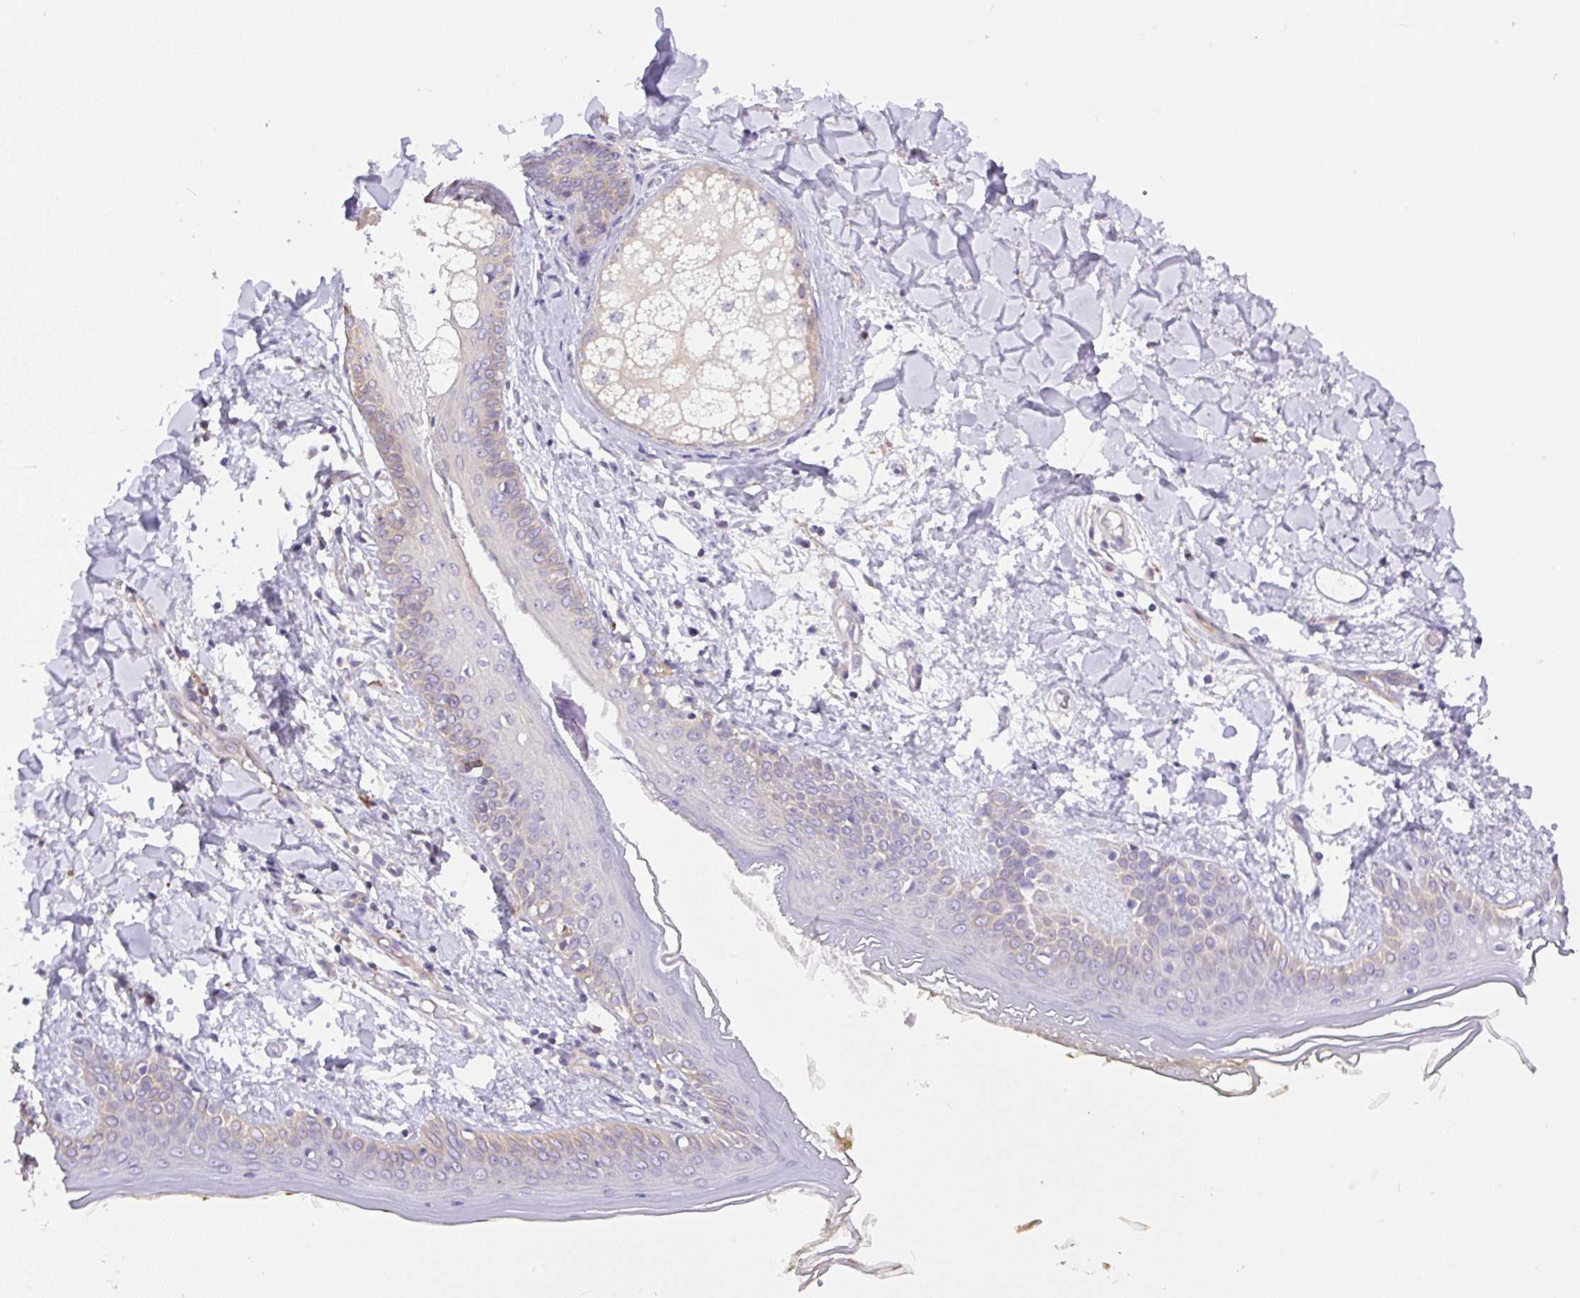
{"staining": {"intensity": "negative", "quantity": "none", "location": "none"}, "tissue": "skin", "cell_type": "Fibroblasts", "image_type": "normal", "snomed": [{"axis": "morphology", "description": "Normal tissue, NOS"}, {"axis": "topography", "description": "Skin"}], "caption": "This is an immunohistochemistry (IHC) image of benign skin. There is no positivity in fibroblasts.", "gene": "CAMK2A", "patient": {"sex": "female", "age": 34}}